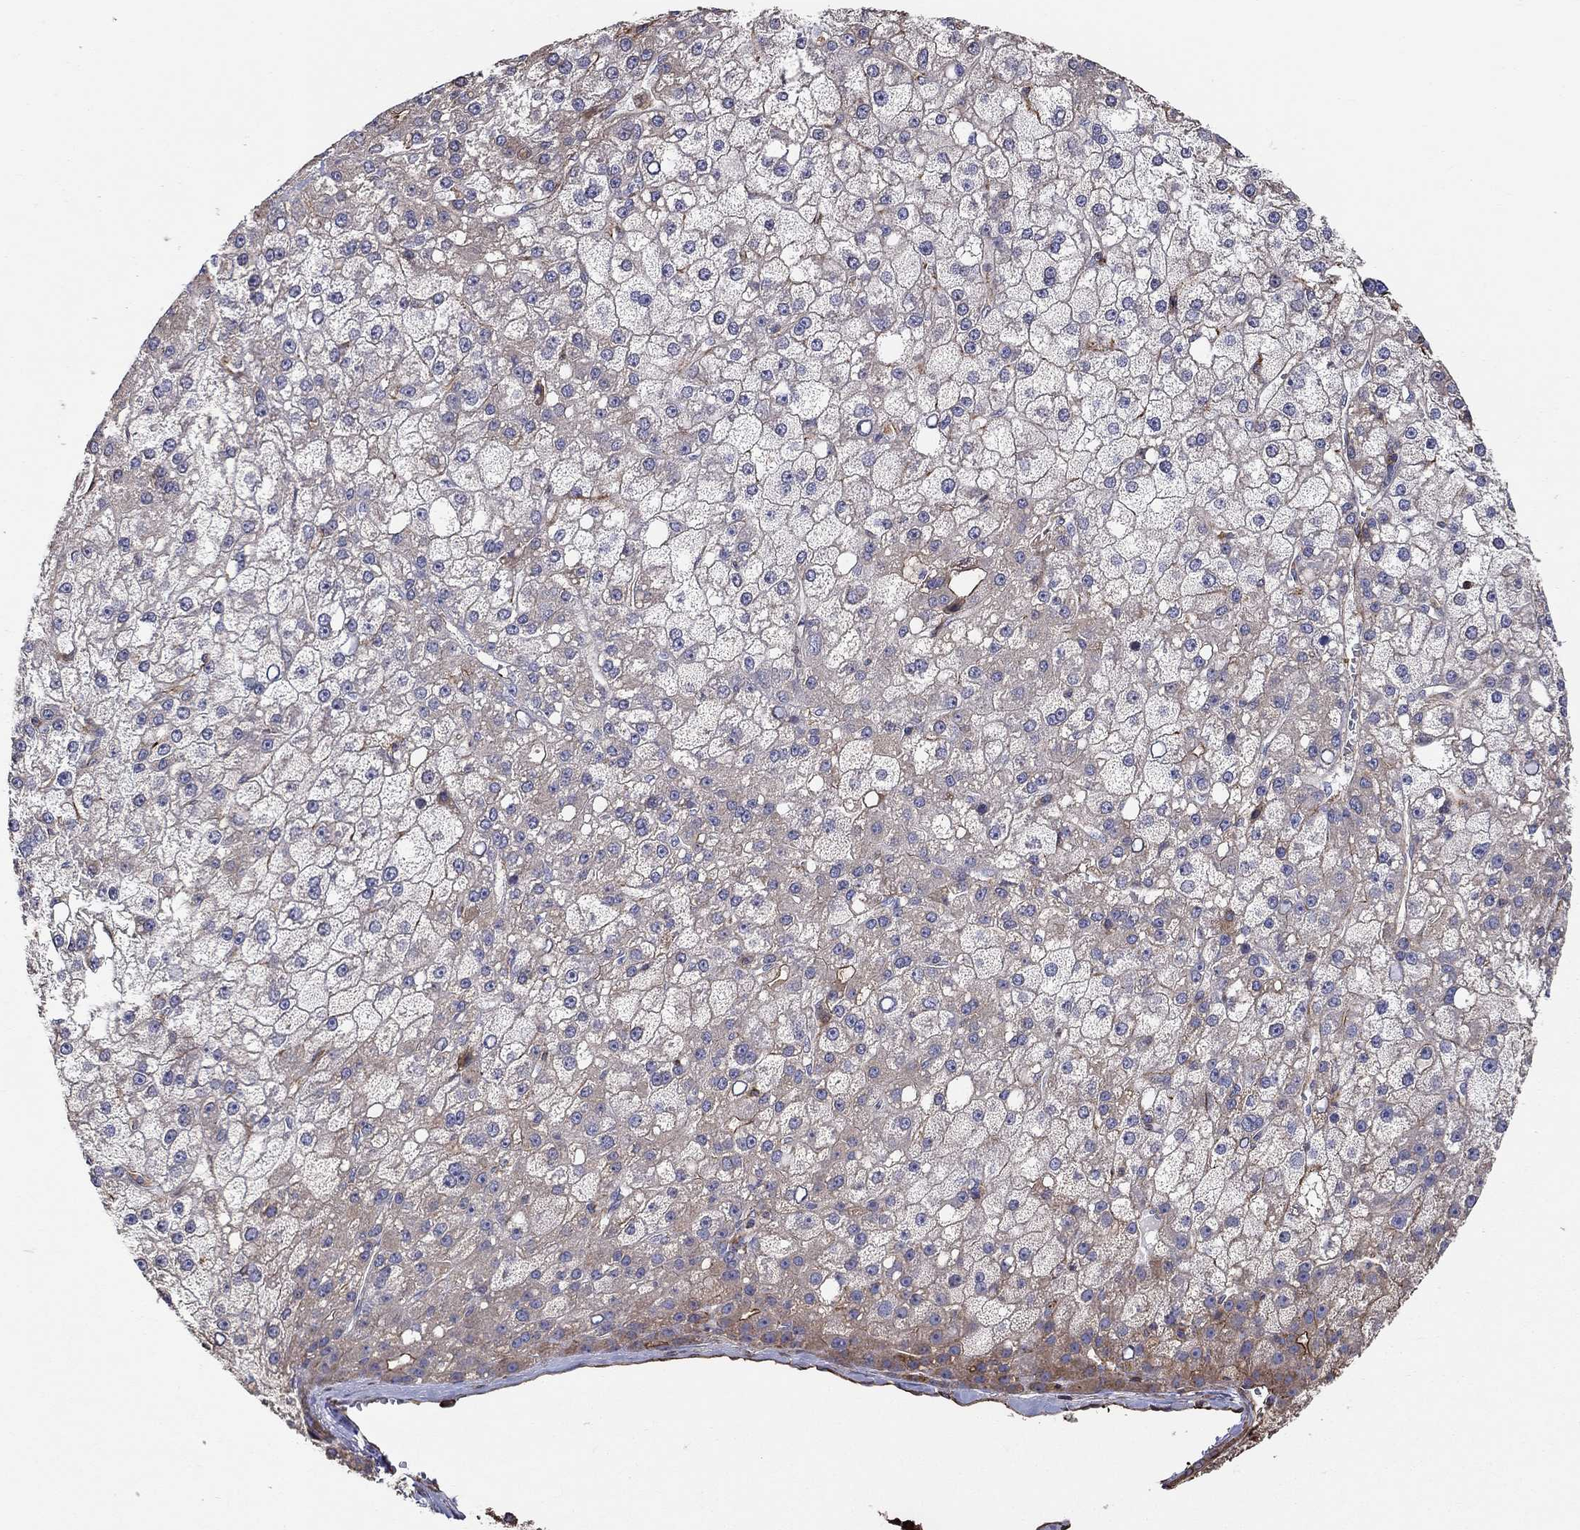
{"staining": {"intensity": "strong", "quantity": "<25%", "location": "cytoplasmic/membranous"}, "tissue": "liver cancer", "cell_type": "Tumor cells", "image_type": "cancer", "snomed": [{"axis": "morphology", "description": "Carcinoma, Hepatocellular, NOS"}, {"axis": "topography", "description": "Liver"}], "caption": "Approximately <25% of tumor cells in human hepatocellular carcinoma (liver) exhibit strong cytoplasmic/membranous protein expression as visualized by brown immunohistochemical staining.", "gene": "NPHP1", "patient": {"sex": "male", "age": 67}}